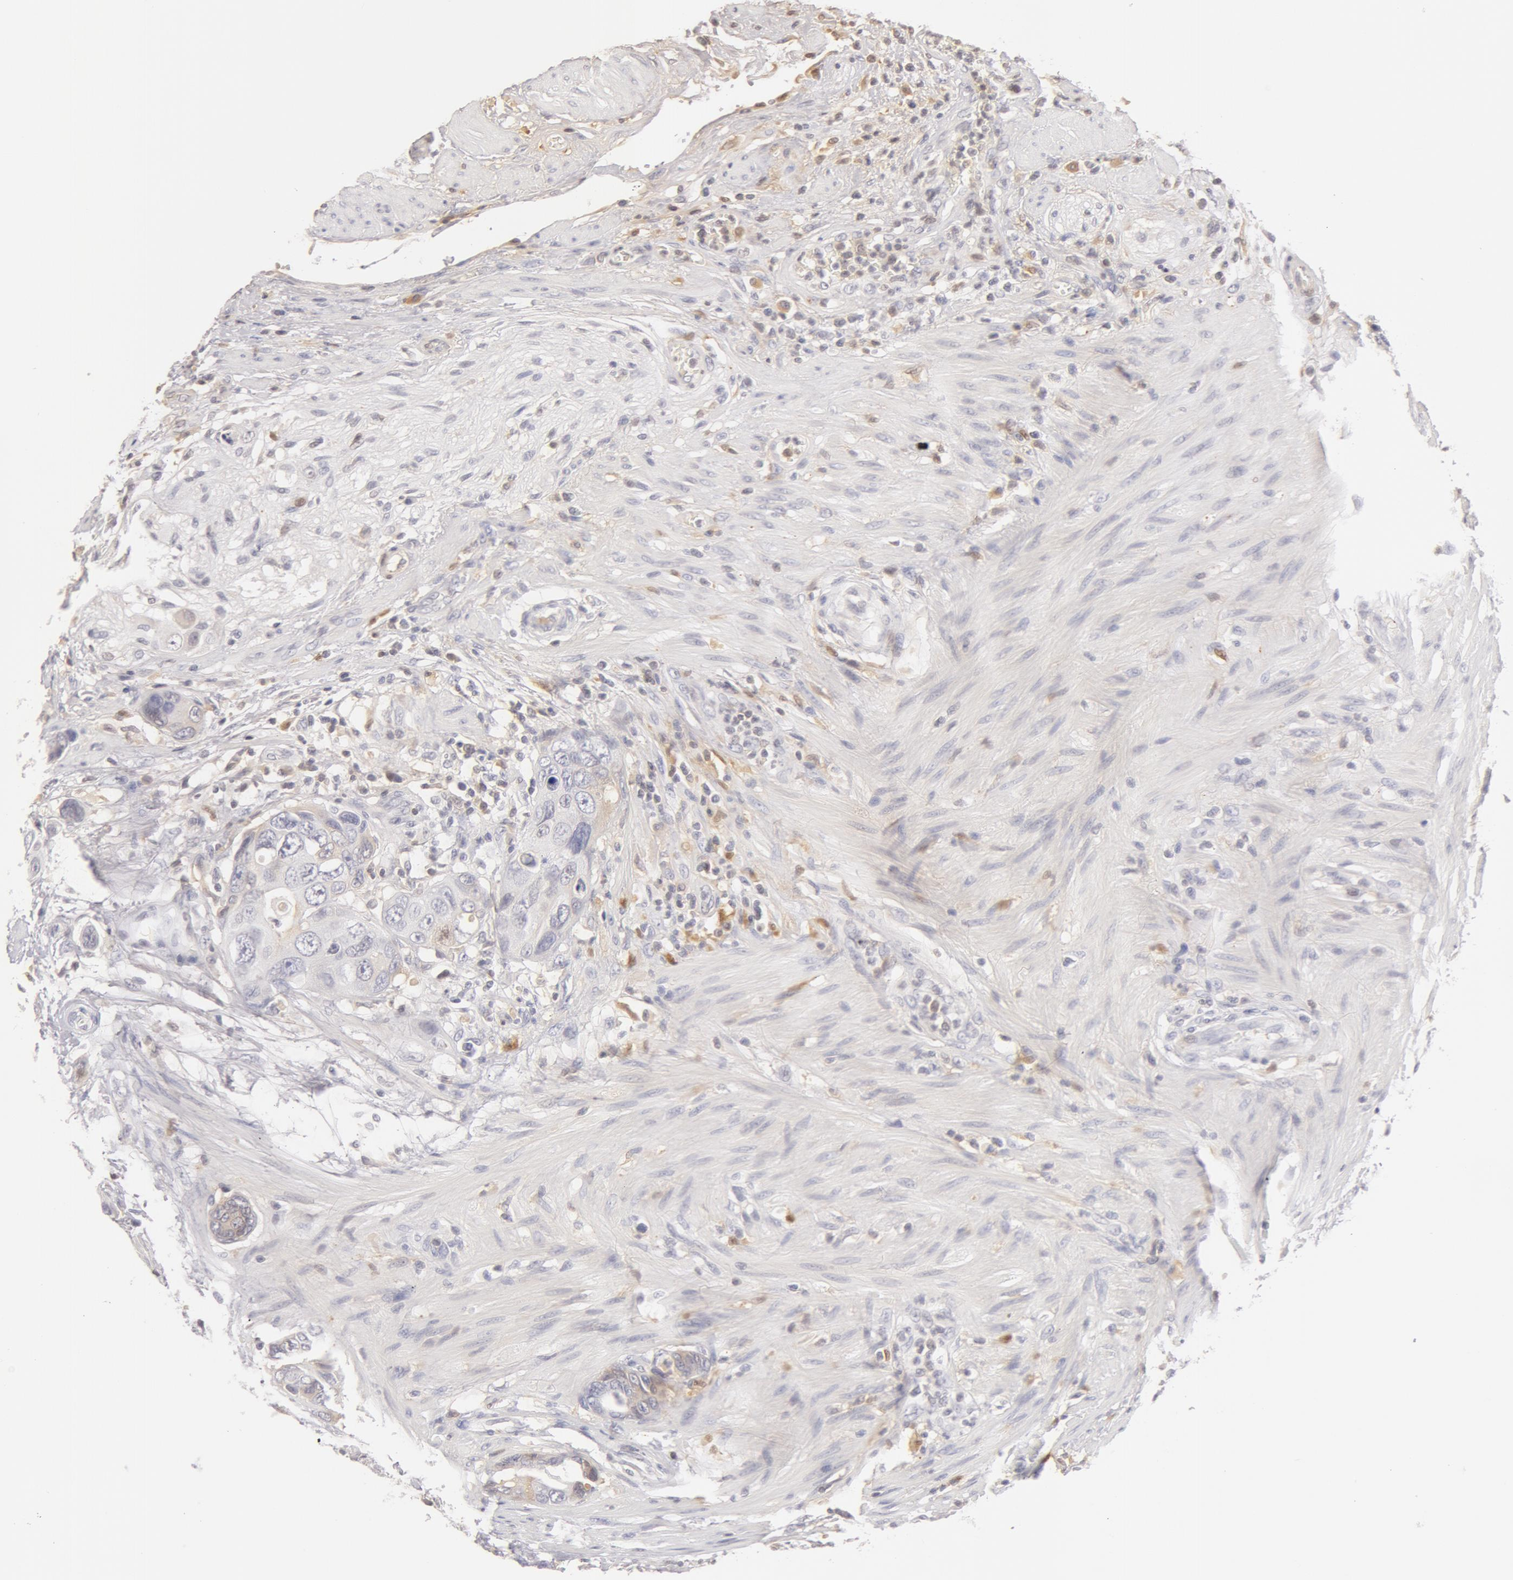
{"staining": {"intensity": "negative", "quantity": "none", "location": "none"}, "tissue": "colorectal cancer", "cell_type": "Tumor cells", "image_type": "cancer", "snomed": [{"axis": "morphology", "description": "Adenocarcinoma, NOS"}, {"axis": "topography", "description": "Rectum"}], "caption": "Immunohistochemical staining of colorectal cancer (adenocarcinoma) demonstrates no significant positivity in tumor cells. The staining is performed using DAB brown chromogen with nuclei counter-stained in using hematoxylin.", "gene": "AHSG", "patient": {"sex": "female", "age": 67}}